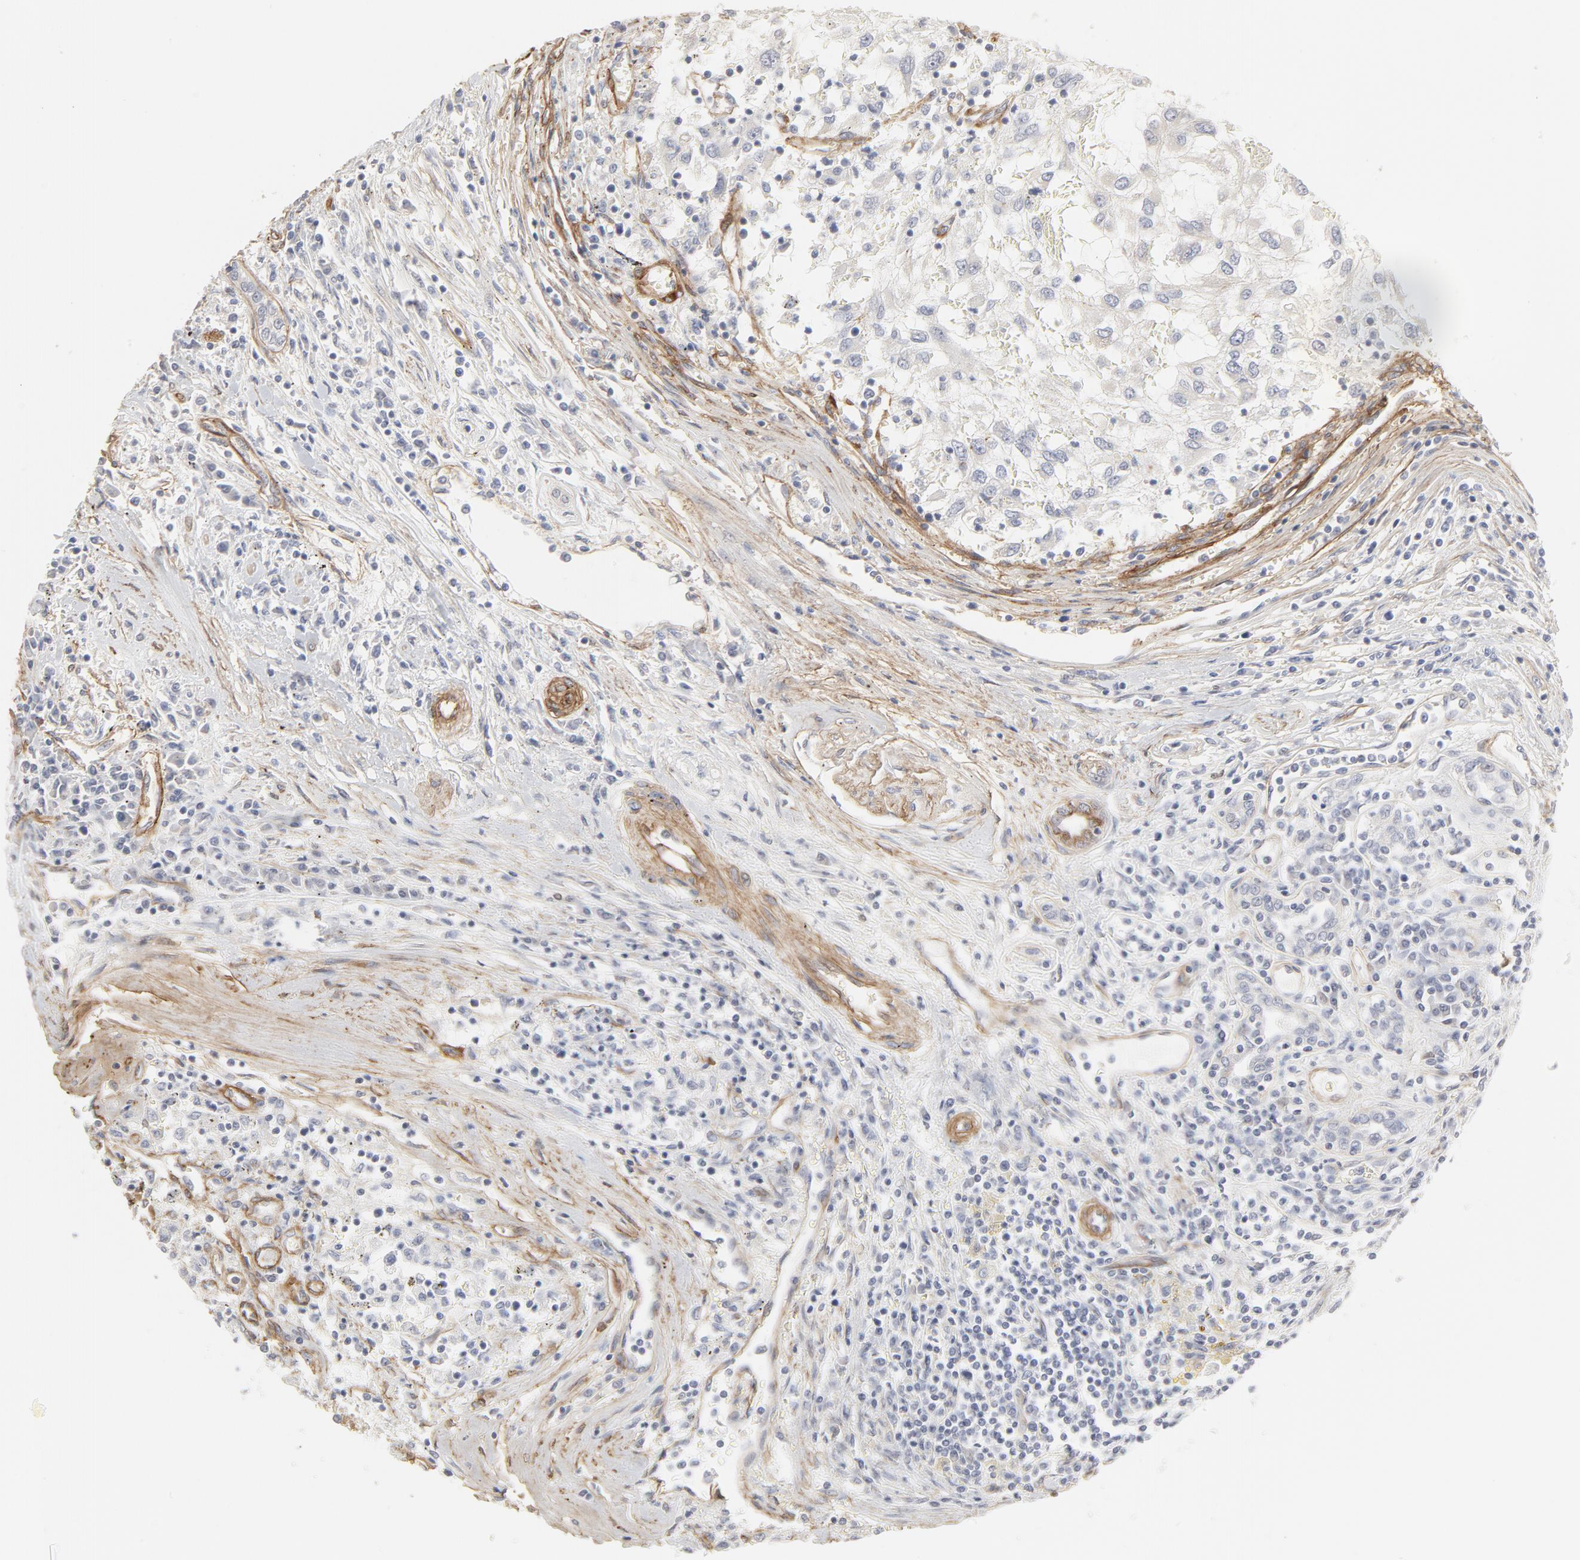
{"staining": {"intensity": "negative", "quantity": "none", "location": "none"}, "tissue": "renal cancer", "cell_type": "Tumor cells", "image_type": "cancer", "snomed": [{"axis": "morphology", "description": "Normal tissue, NOS"}, {"axis": "morphology", "description": "Adenocarcinoma, NOS"}, {"axis": "topography", "description": "Kidney"}], "caption": "Tumor cells show no significant expression in renal cancer (adenocarcinoma).", "gene": "MAGED4", "patient": {"sex": "male", "age": 71}}